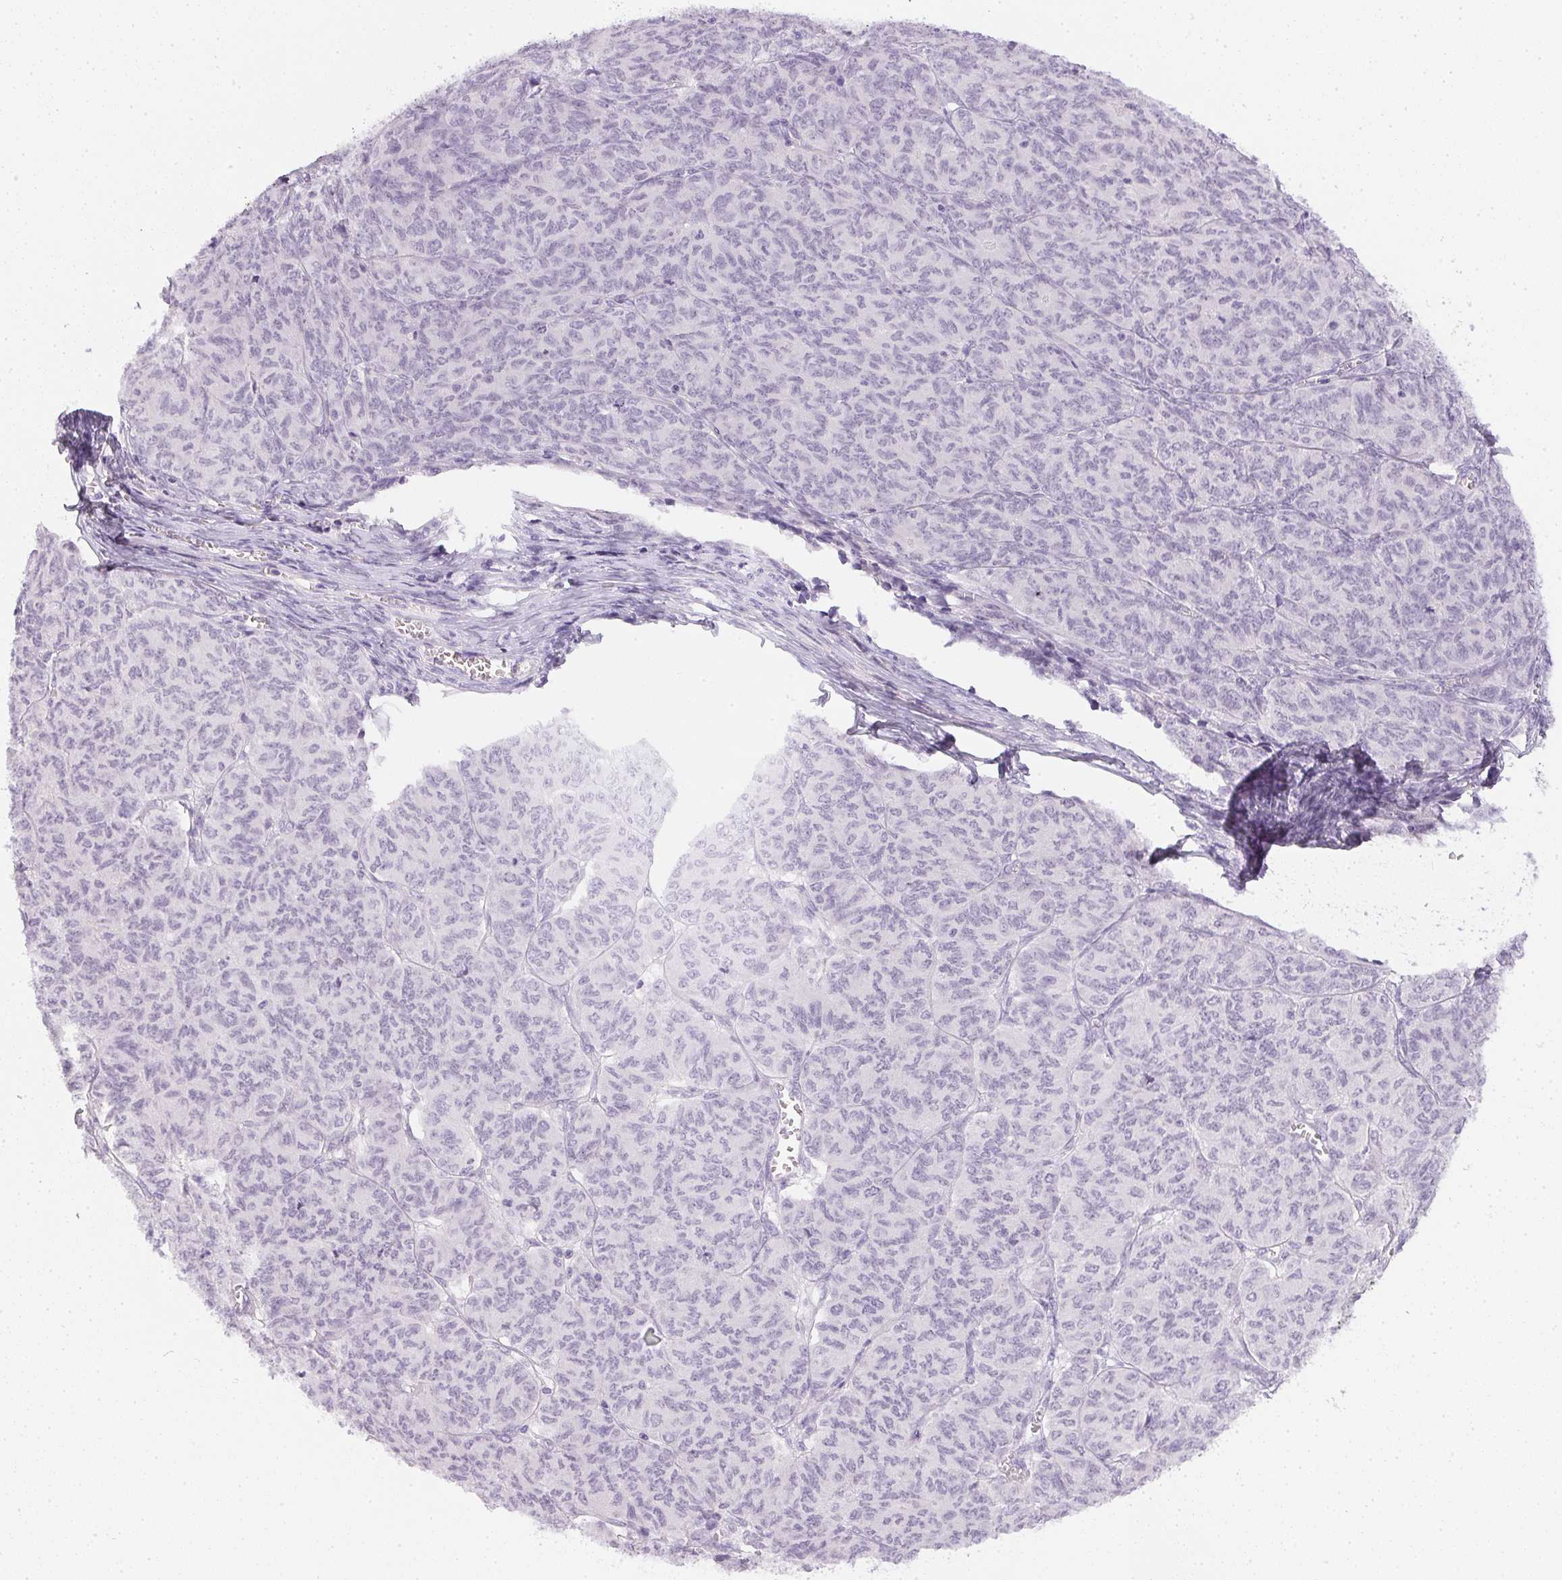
{"staining": {"intensity": "negative", "quantity": "none", "location": "none"}, "tissue": "ovarian cancer", "cell_type": "Tumor cells", "image_type": "cancer", "snomed": [{"axis": "morphology", "description": "Carcinoma, endometroid"}, {"axis": "topography", "description": "Ovary"}], "caption": "An IHC image of ovarian cancer (endometroid carcinoma) is shown. There is no staining in tumor cells of ovarian cancer (endometroid carcinoma).", "gene": "PPY", "patient": {"sex": "female", "age": 80}}